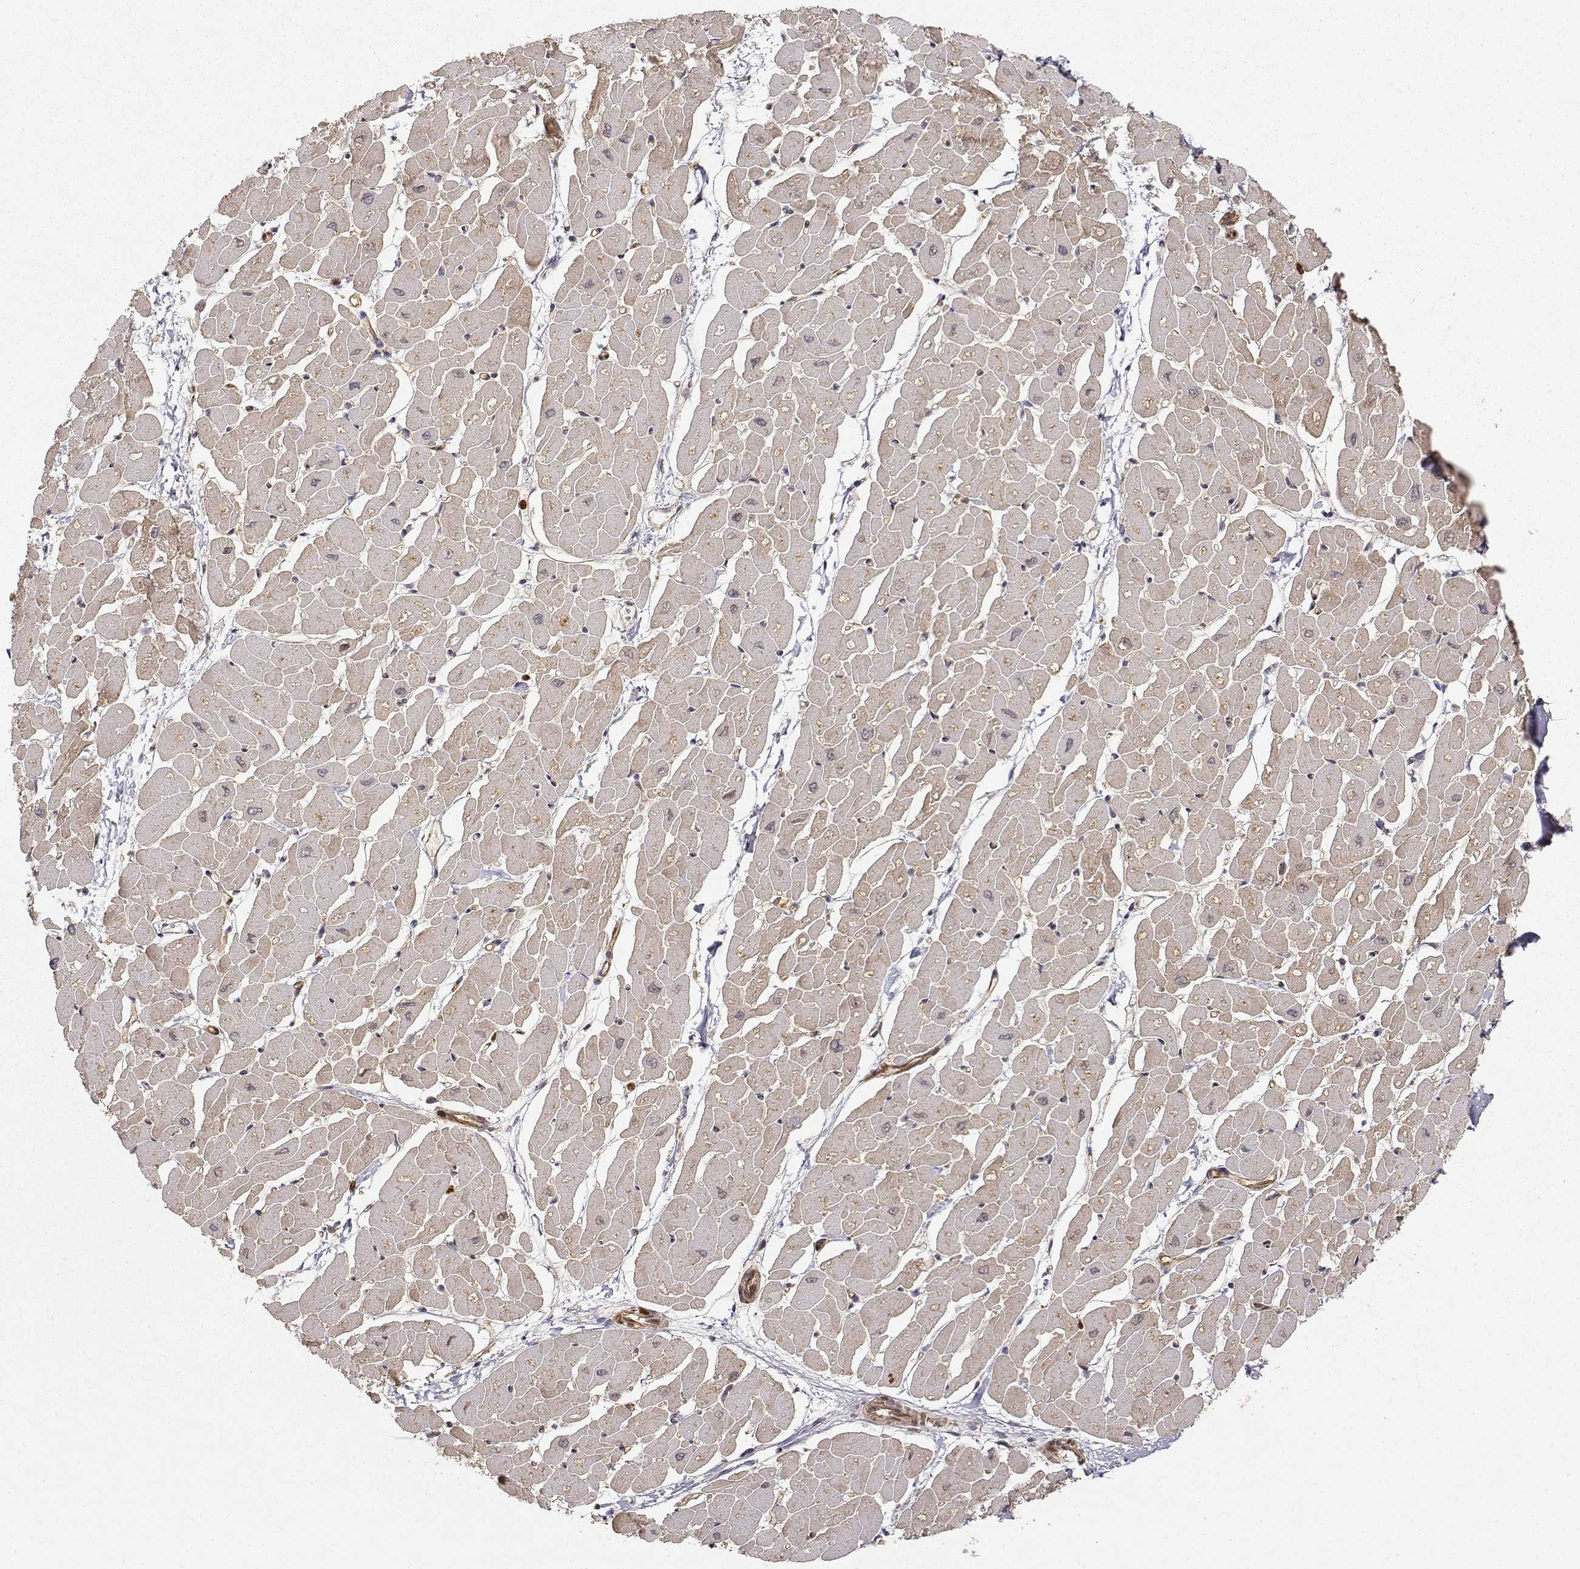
{"staining": {"intensity": "moderate", "quantity": ">75%", "location": "cytoplasmic/membranous"}, "tissue": "heart muscle", "cell_type": "Cardiomyocytes", "image_type": "normal", "snomed": [{"axis": "morphology", "description": "Normal tissue, NOS"}, {"axis": "topography", "description": "Heart"}], "caption": "Immunohistochemical staining of unremarkable heart muscle shows moderate cytoplasmic/membranous protein positivity in about >75% of cardiomyocytes. The protein of interest is stained brown, and the nuclei are stained in blue (DAB (3,3'-diaminobenzidine) IHC with brightfield microscopy, high magnification).", "gene": "CDK5RAP2", "patient": {"sex": "male", "age": 57}}